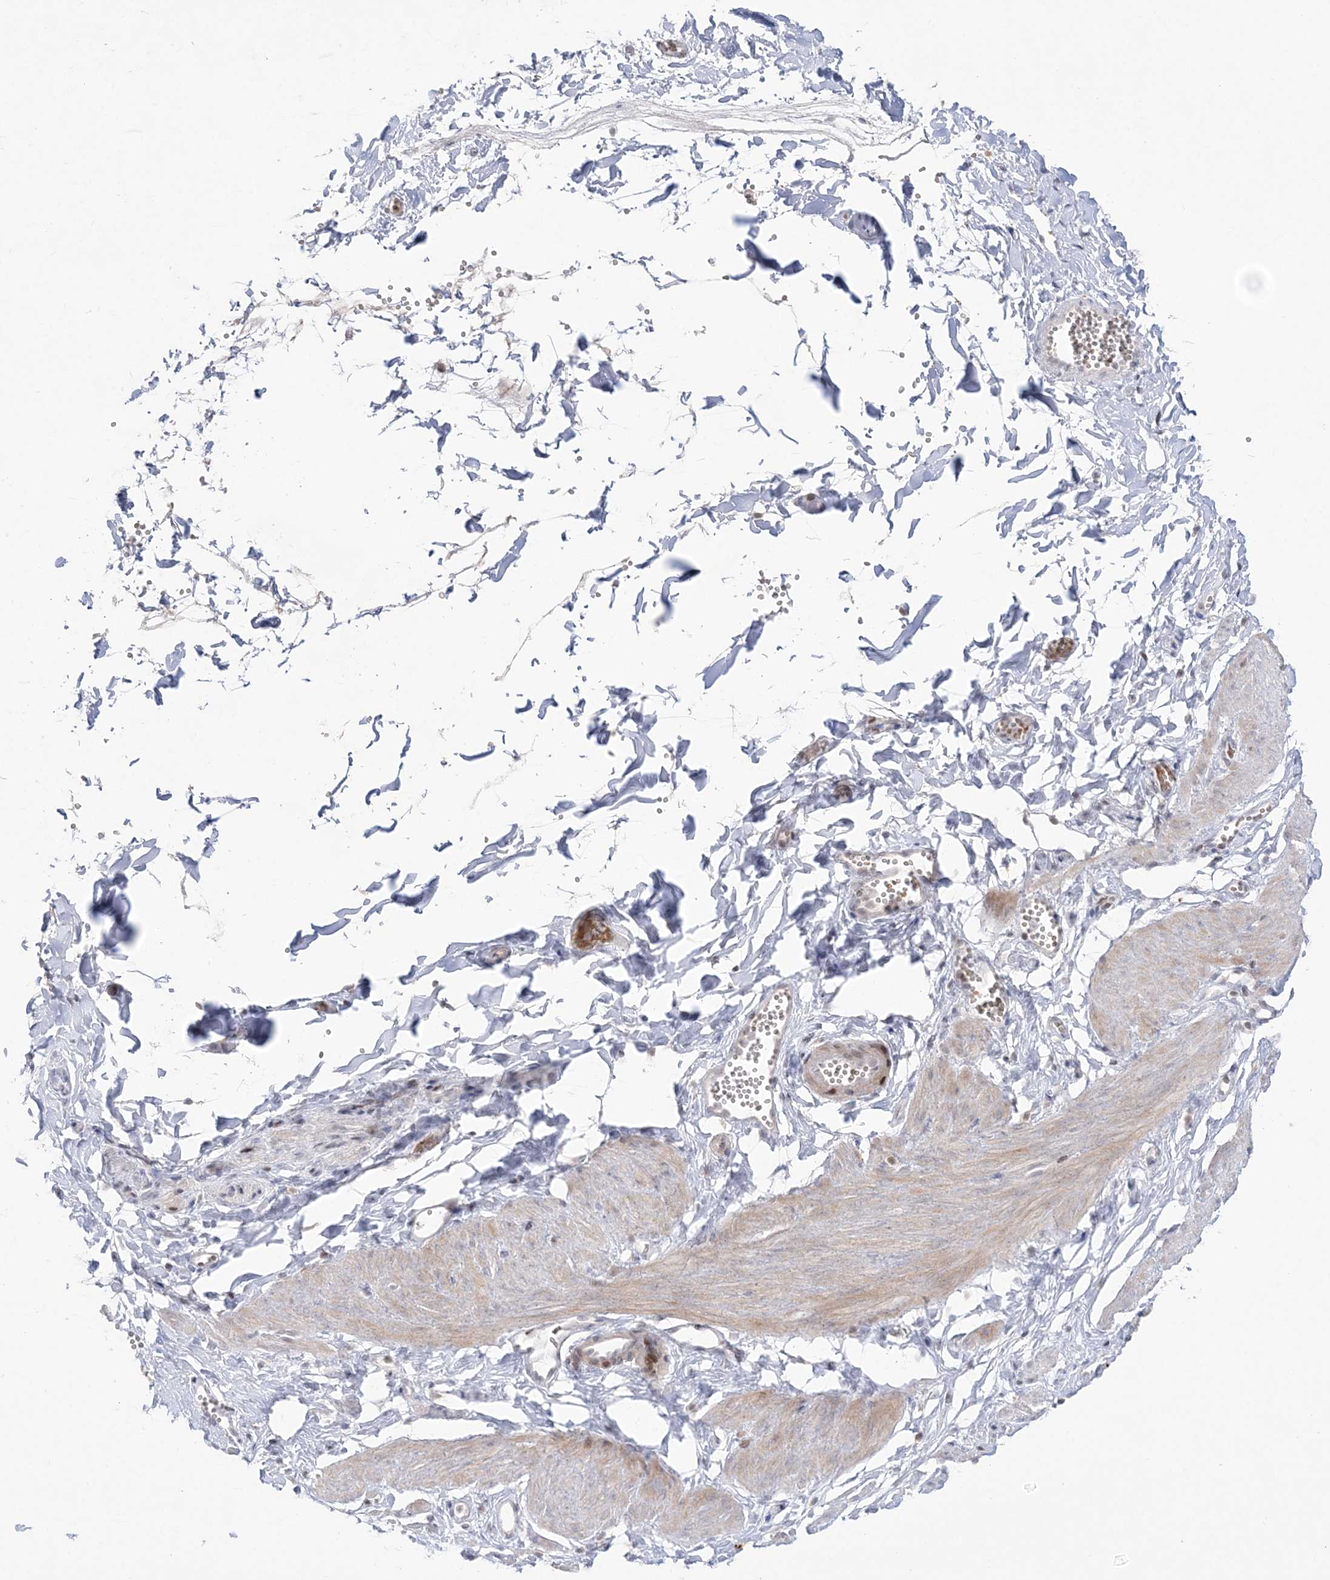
{"staining": {"intensity": "negative", "quantity": "none", "location": "none"}, "tissue": "adipose tissue", "cell_type": "Adipocytes", "image_type": "normal", "snomed": [{"axis": "morphology", "description": "Normal tissue, NOS"}, {"axis": "topography", "description": "Gallbladder"}, {"axis": "topography", "description": "Peripheral nerve tissue"}], "caption": "The image reveals no significant positivity in adipocytes of adipose tissue.", "gene": "SH3BP4", "patient": {"sex": "male", "age": 38}}